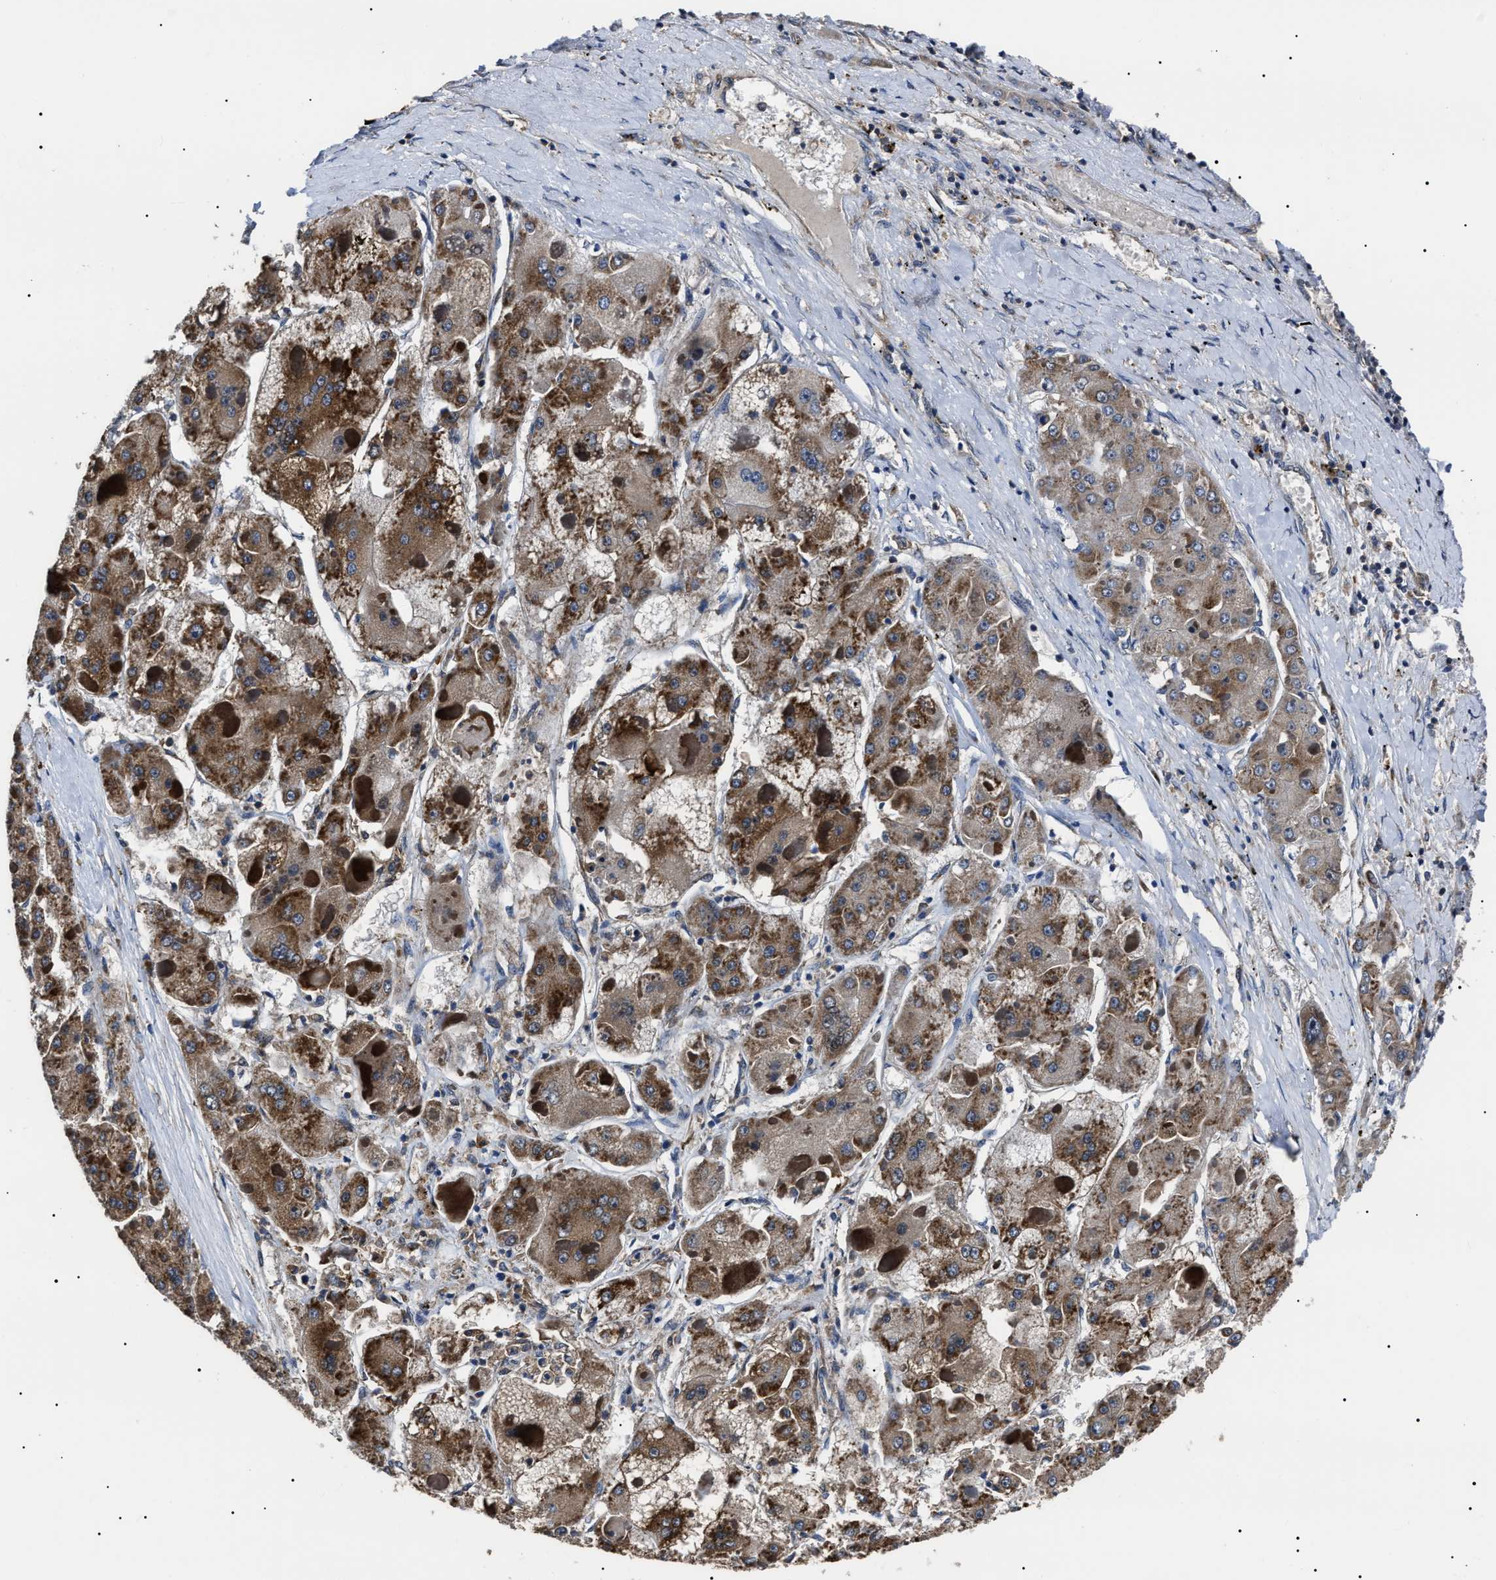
{"staining": {"intensity": "moderate", "quantity": ">75%", "location": "cytoplasmic/membranous"}, "tissue": "liver cancer", "cell_type": "Tumor cells", "image_type": "cancer", "snomed": [{"axis": "morphology", "description": "Carcinoma, Hepatocellular, NOS"}, {"axis": "topography", "description": "Liver"}], "caption": "Liver cancer was stained to show a protein in brown. There is medium levels of moderate cytoplasmic/membranous positivity in about >75% of tumor cells.", "gene": "CCT8", "patient": {"sex": "female", "age": 73}}